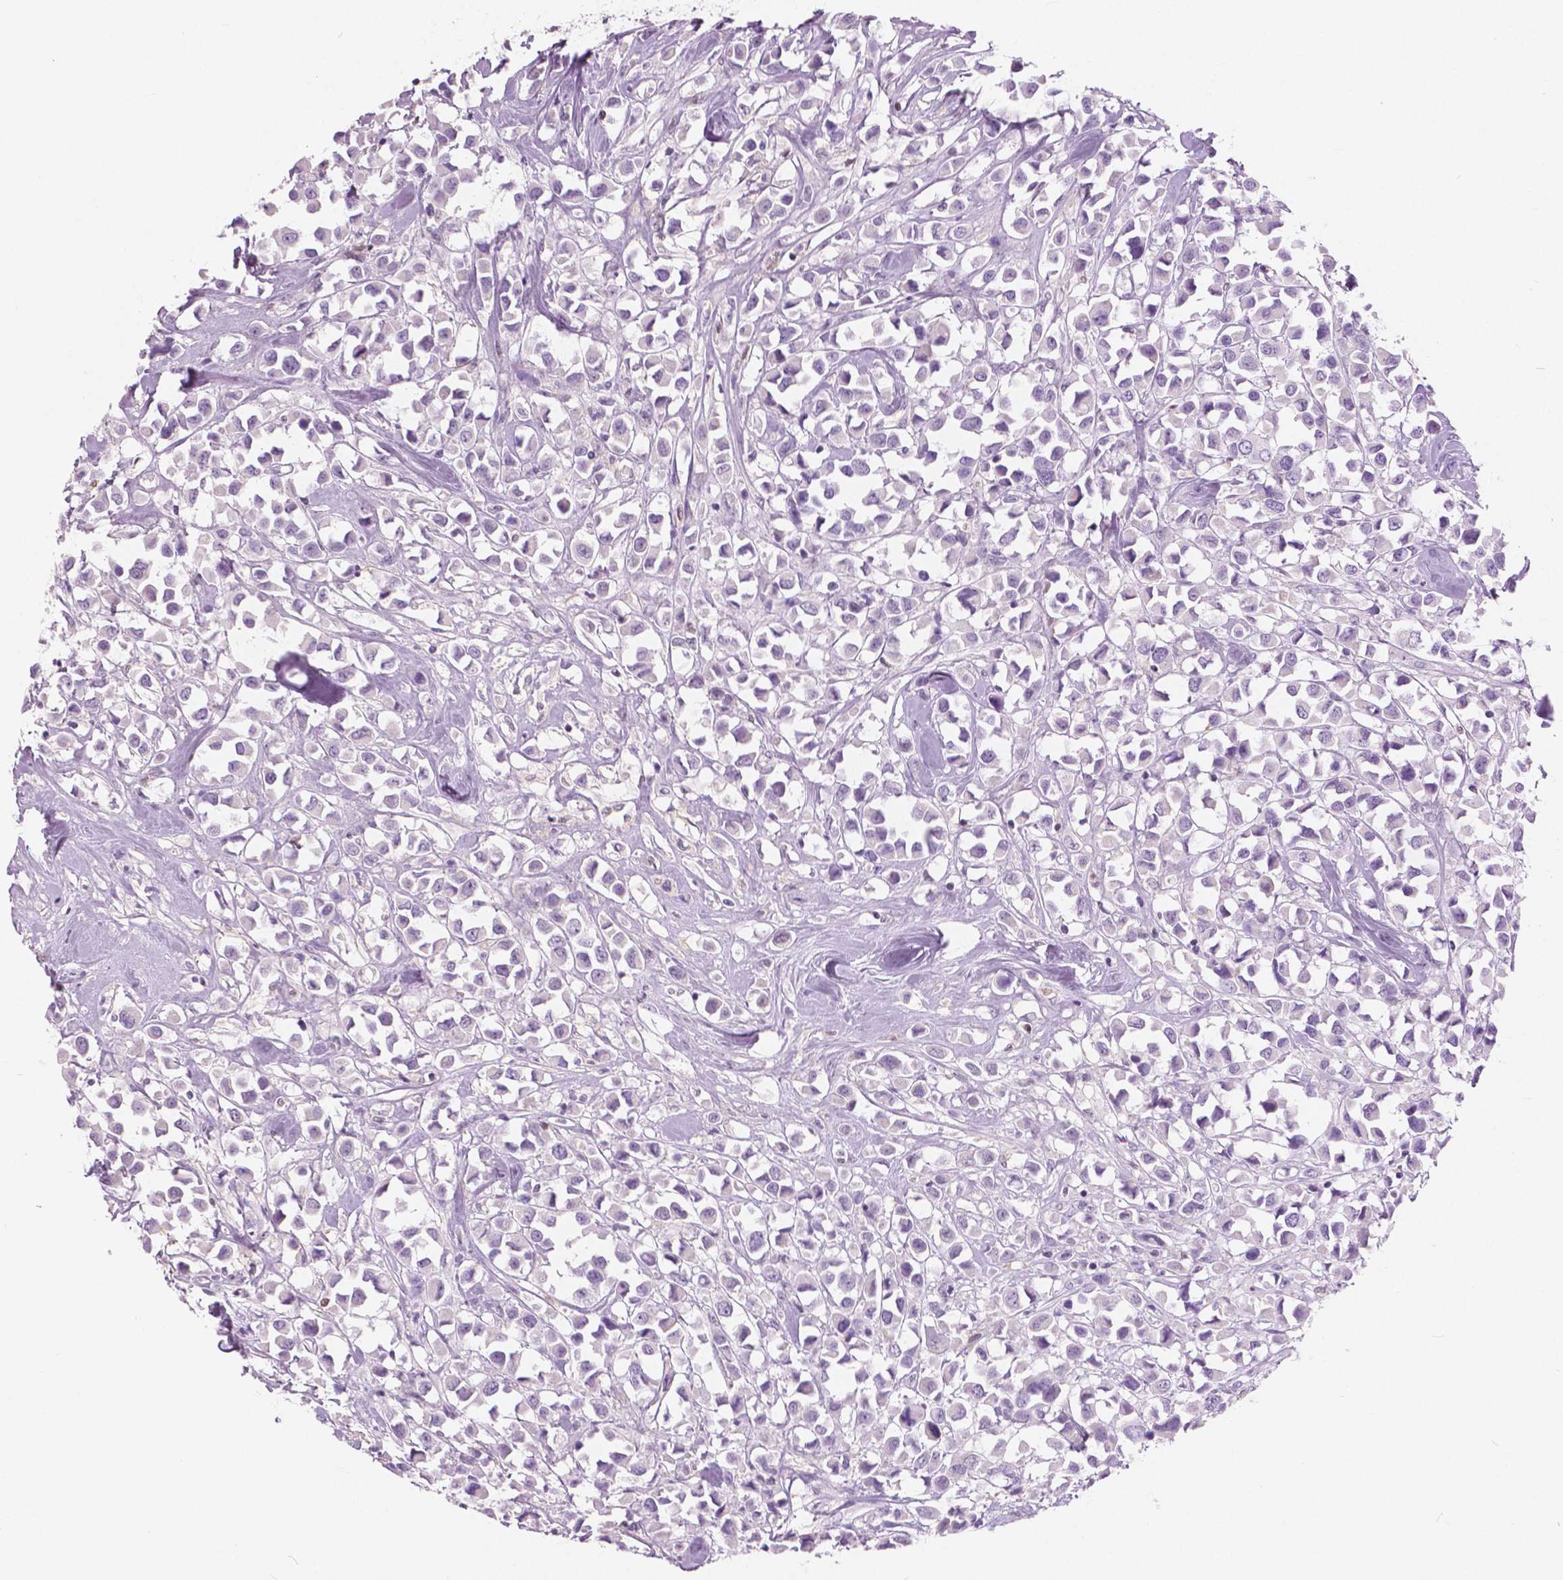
{"staining": {"intensity": "negative", "quantity": "none", "location": "none"}, "tissue": "breast cancer", "cell_type": "Tumor cells", "image_type": "cancer", "snomed": [{"axis": "morphology", "description": "Duct carcinoma"}, {"axis": "topography", "description": "Breast"}], "caption": "Protein analysis of invasive ductal carcinoma (breast) demonstrates no significant expression in tumor cells. (DAB (3,3'-diaminobenzidine) immunohistochemistry with hematoxylin counter stain).", "gene": "GALM", "patient": {"sex": "female", "age": 61}}